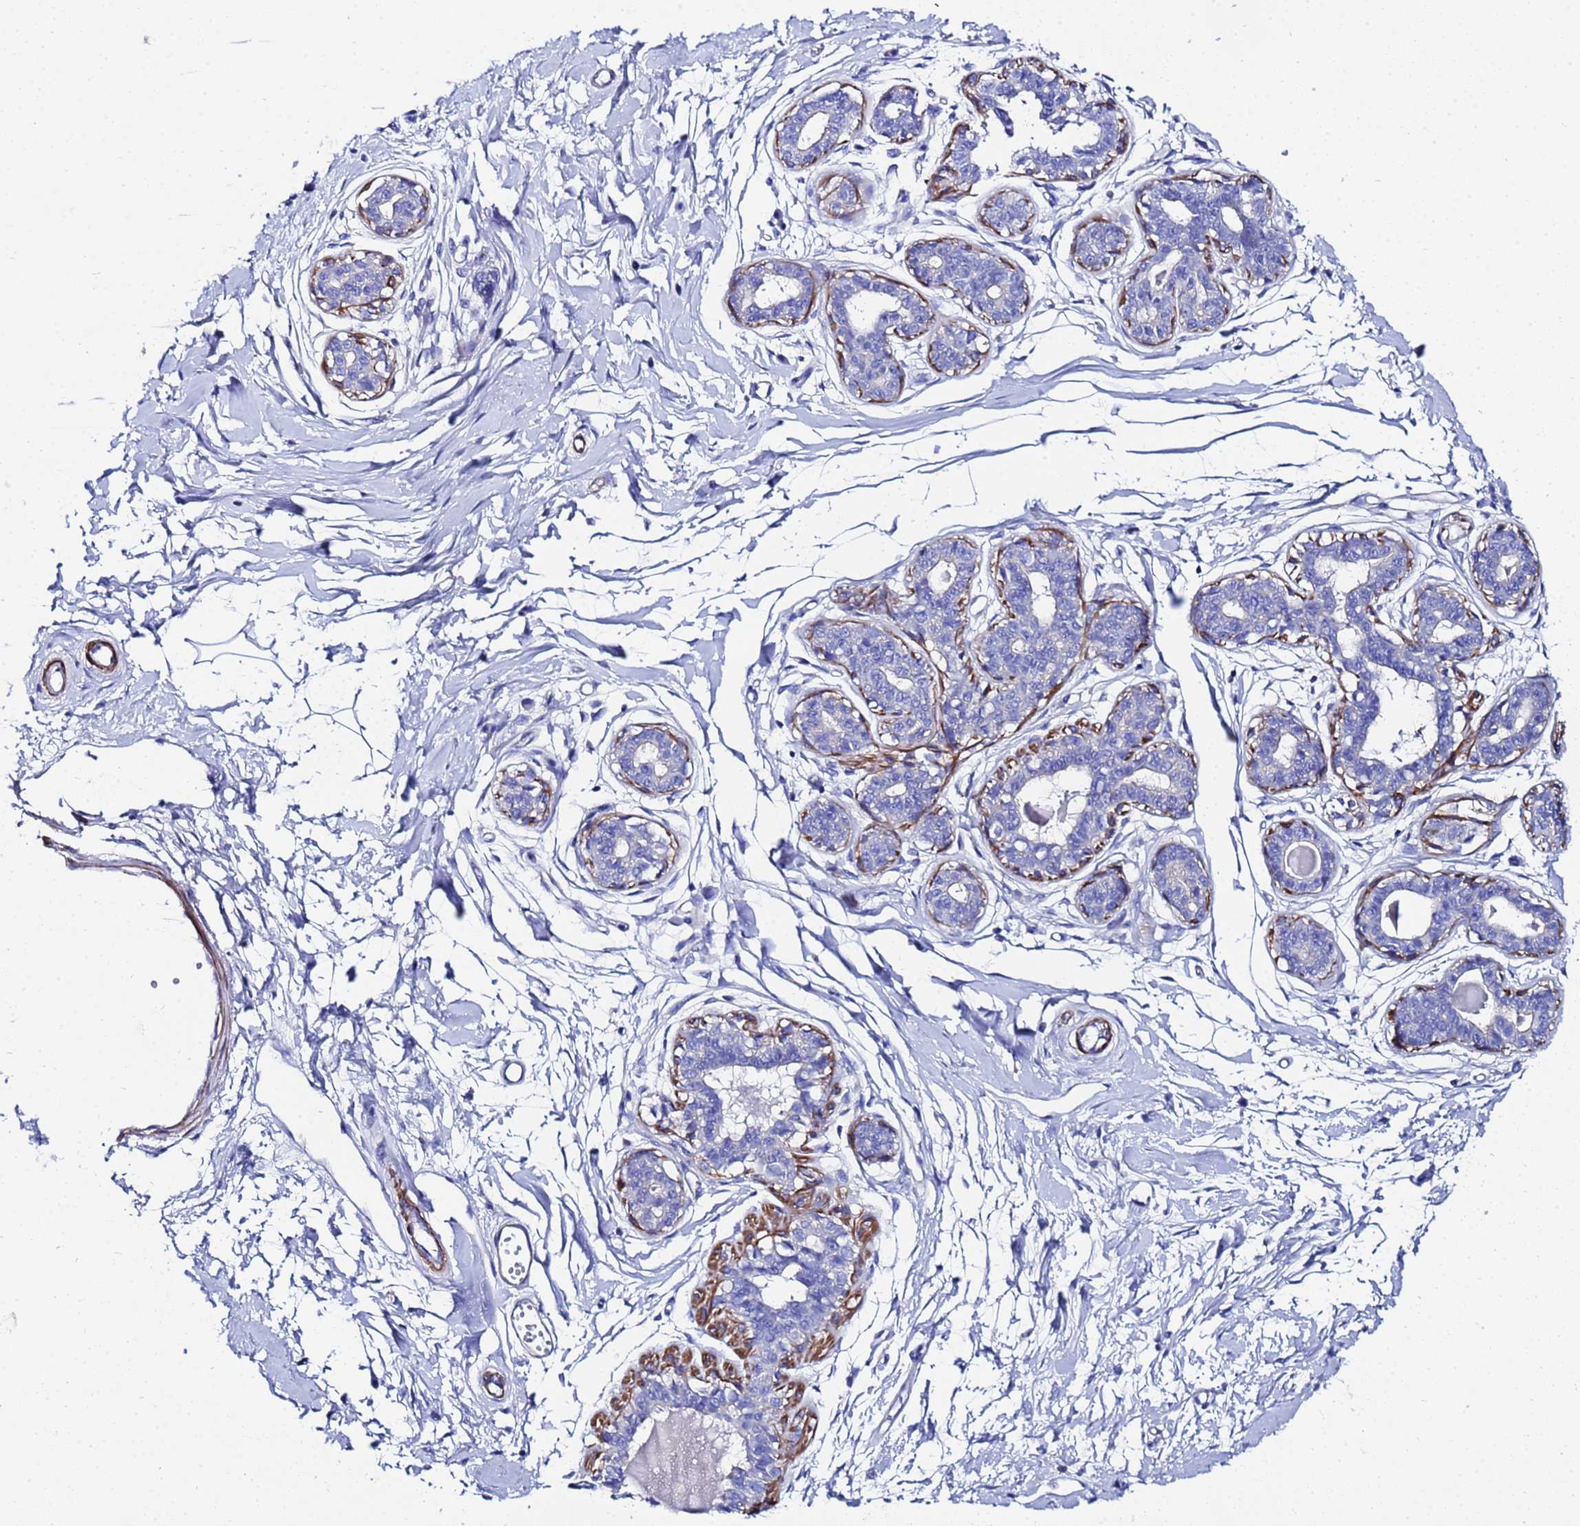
{"staining": {"intensity": "negative", "quantity": "none", "location": "none"}, "tissue": "breast", "cell_type": "Adipocytes", "image_type": "normal", "snomed": [{"axis": "morphology", "description": "Normal tissue, NOS"}, {"axis": "topography", "description": "Breast"}], "caption": "High magnification brightfield microscopy of unremarkable breast stained with DAB (brown) and counterstained with hematoxylin (blue): adipocytes show no significant expression.", "gene": "RAB39A", "patient": {"sex": "female", "age": 45}}